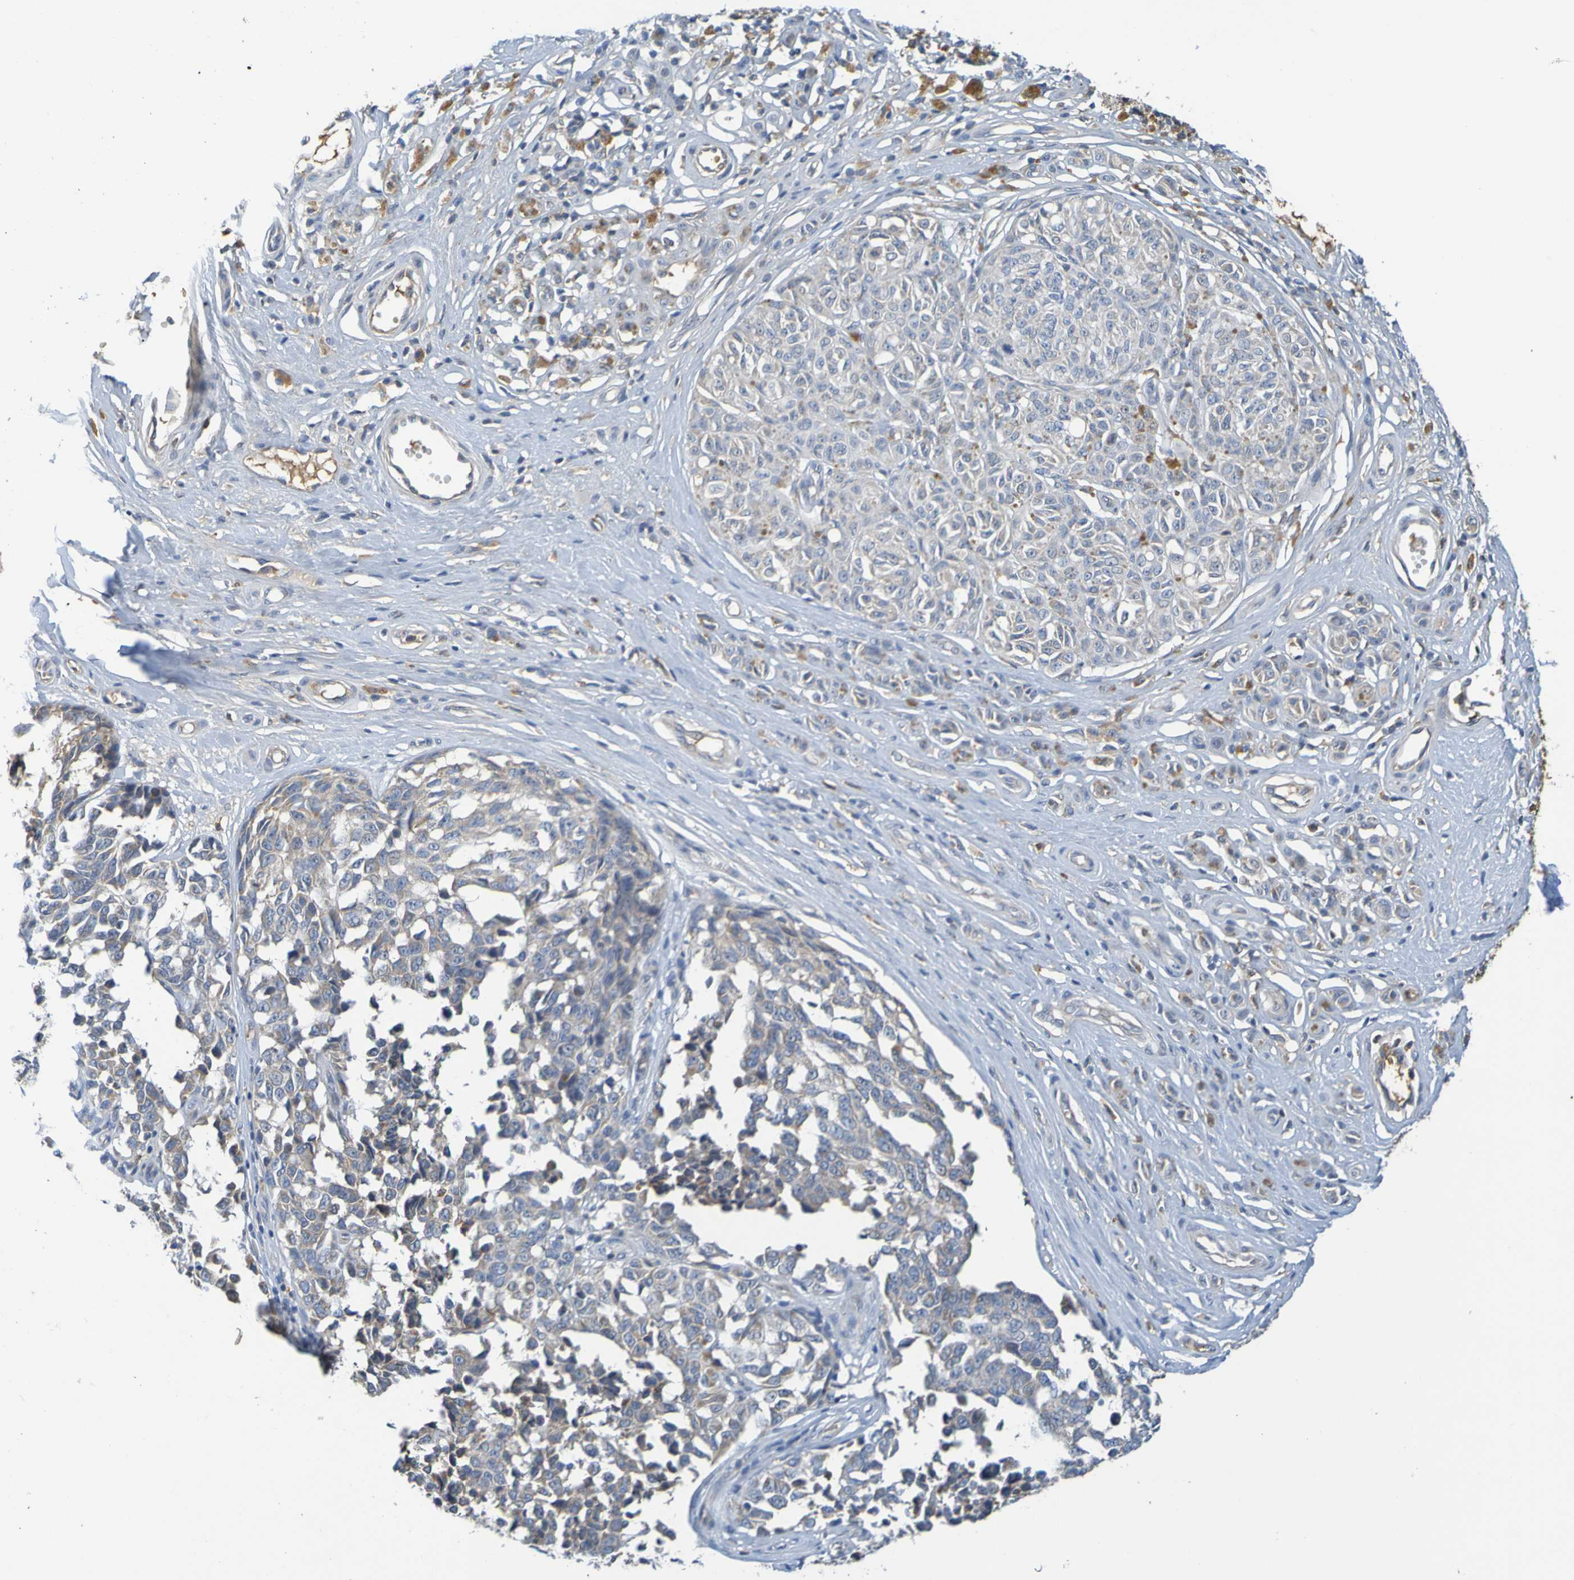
{"staining": {"intensity": "moderate", "quantity": "25%-75%", "location": "cytoplasmic/membranous"}, "tissue": "melanoma", "cell_type": "Tumor cells", "image_type": "cancer", "snomed": [{"axis": "morphology", "description": "Malignant melanoma, NOS"}, {"axis": "topography", "description": "Skin"}], "caption": "DAB (3,3'-diaminobenzidine) immunohistochemical staining of melanoma reveals moderate cytoplasmic/membranous protein positivity in about 25%-75% of tumor cells. (DAB (3,3'-diaminobenzidine) IHC, brown staining for protein, blue staining for nuclei).", "gene": "C1QA", "patient": {"sex": "female", "age": 64}}